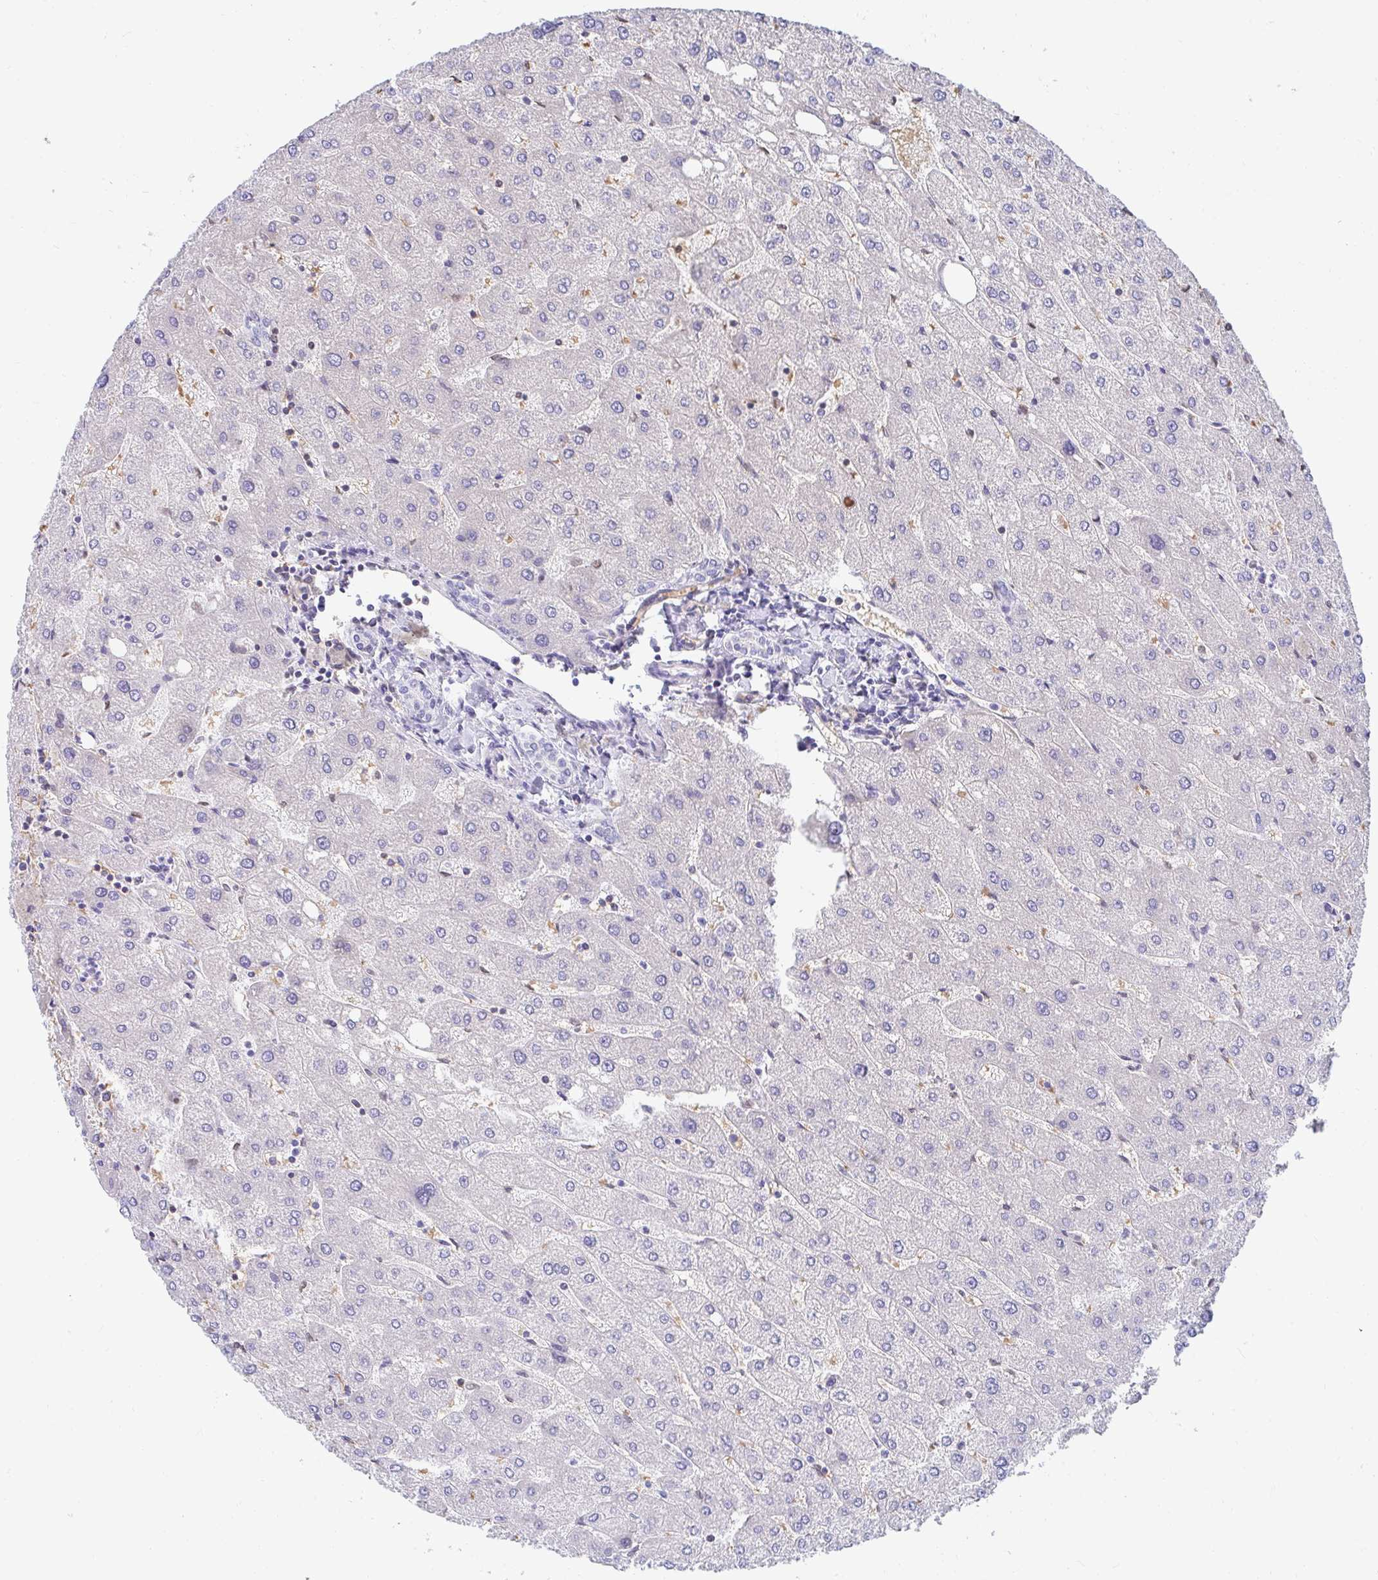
{"staining": {"intensity": "negative", "quantity": "none", "location": "none"}, "tissue": "liver", "cell_type": "Cholangiocytes", "image_type": "normal", "snomed": [{"axis": "morphology", "description": "Normal tissue, NOS"}, {"axis": "topography", "description": "Liver"}], "caption": "High power microscopy histopathology image of an immunohistochemistry micrograph of normal liver, revealing no significant positivity in cholangiocytes.", "gene": "MROH2B", "patient": {"sex": "male", "age": 67}}